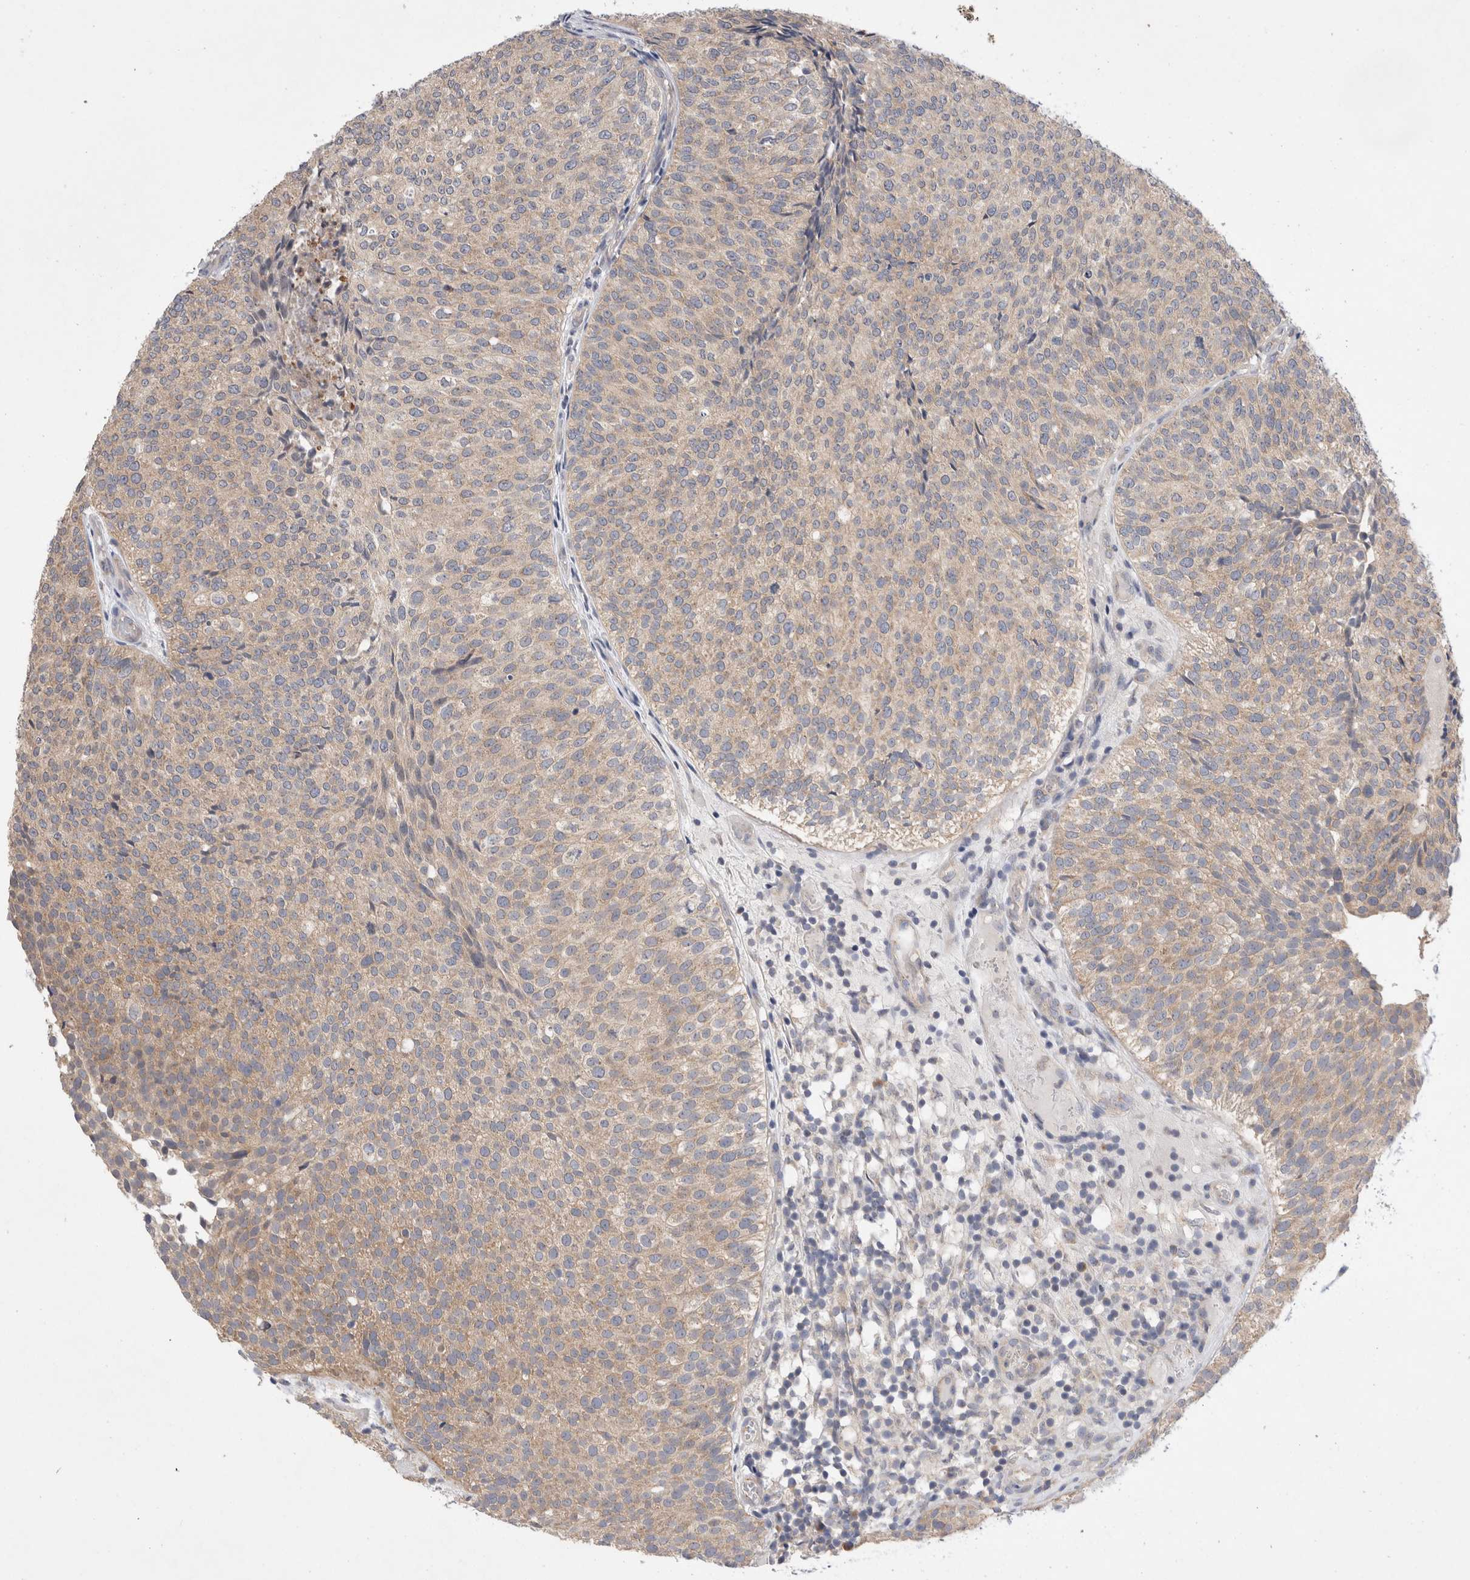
{"staining": {"intensity": "weak", "quantity": ">75%", "location": "cytoplasmic/membranous"}, "tissue": "urothelial cancer", "cell_type": "Tumor cells", "image_type": "cancer", "snomed": [{"axis": "morphology", "description": "Urothelial carcinoma, Low grade"}, {"axis": "topography", "description": "Urinary bladder"}], "caption": "Urothelial cancer stained with a brown dye shows weak cytoplasmic/membranous positive expression in about >75% of tumor cells.", "gene": "IFT74", "patient": {"sex": "male", "age": 86}}